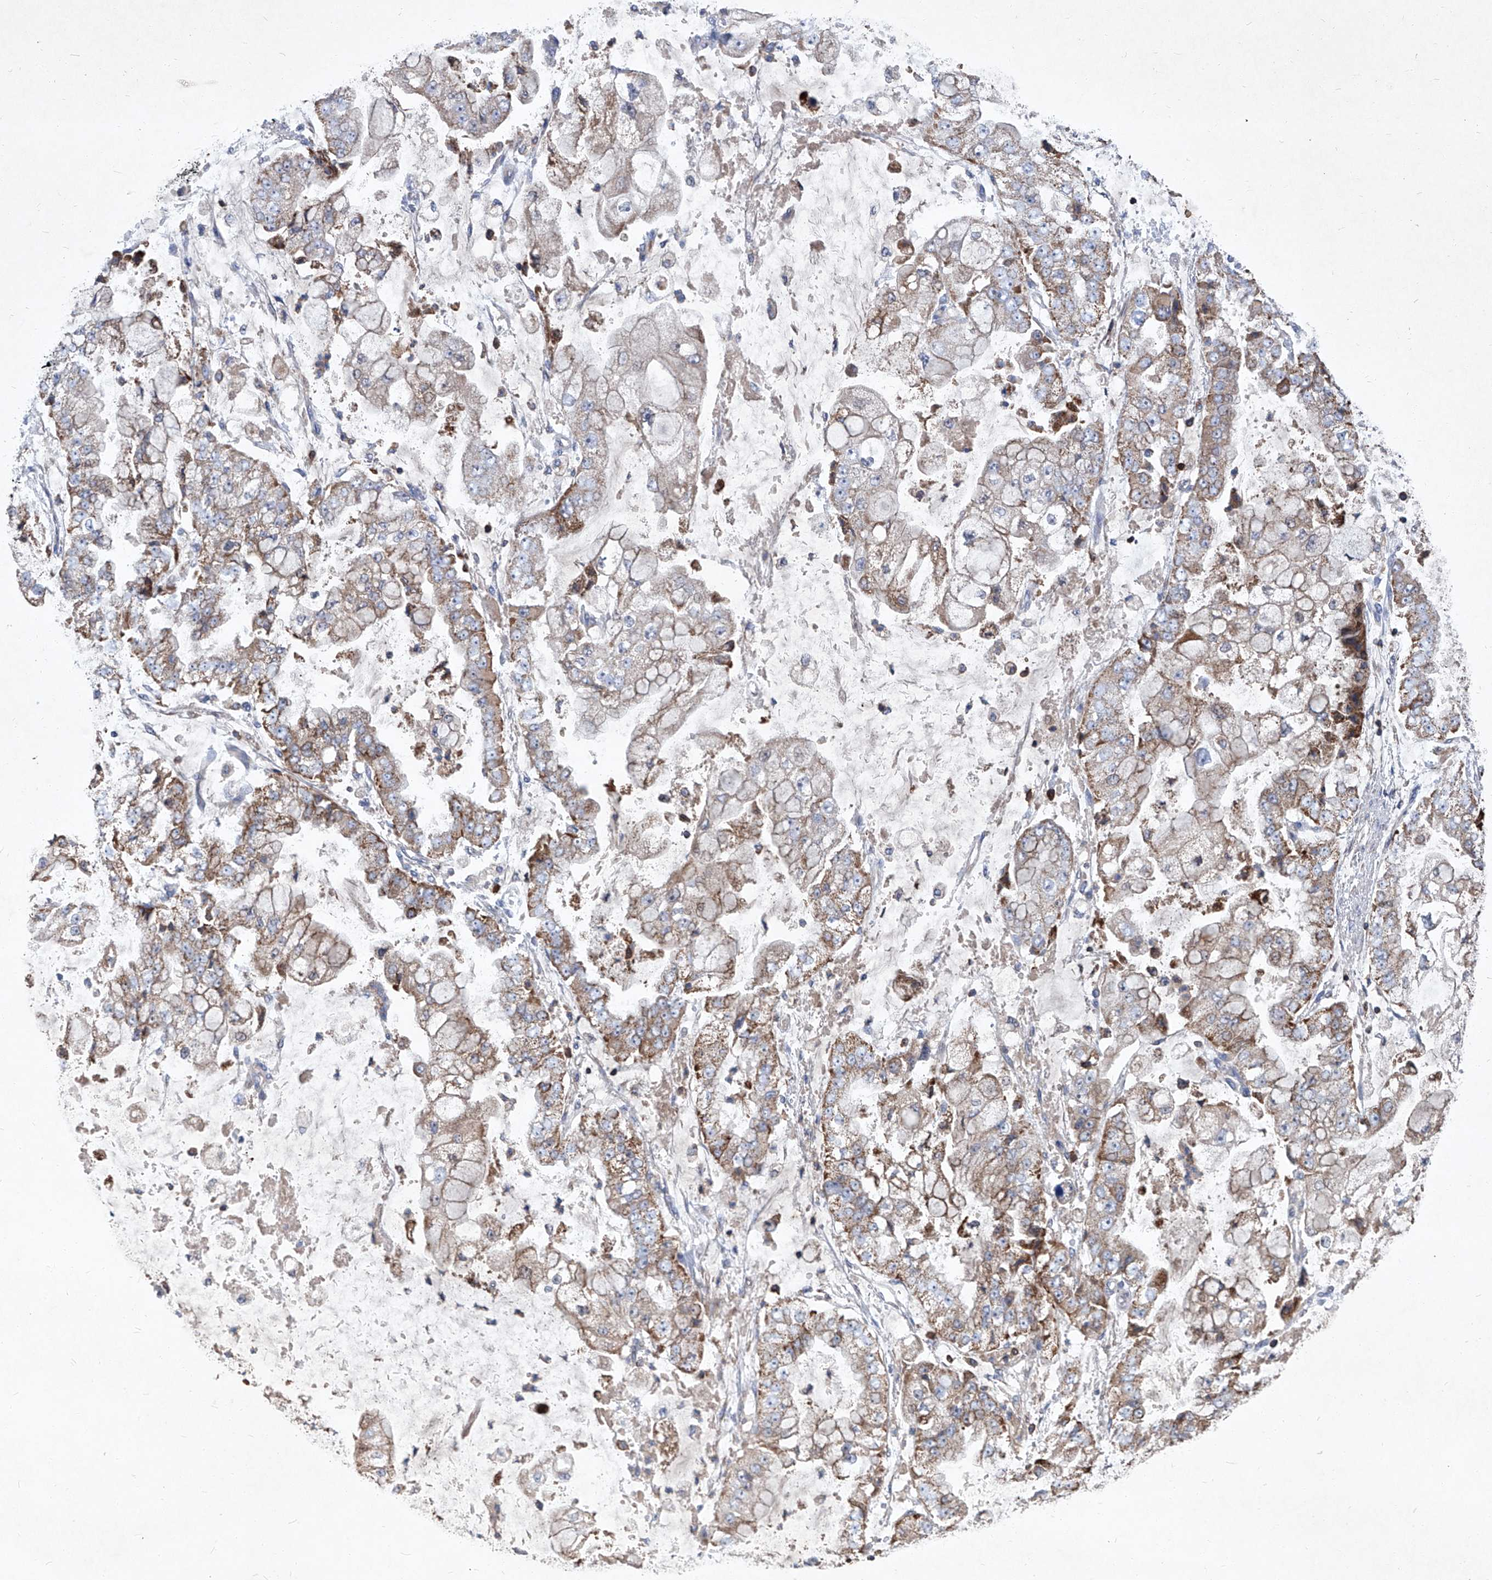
{"staining": {"intensity": "weak", "quantity": "25%-75%", "location": "cytoplasmic/membranous"}, "tissue": "stomach cancer", "cell_type": "Tumor cells", "image_type": "cancer", "snomed": [{"axis": "morphology", "description": "Adenocarcinoma, NOS"}, {"axis": "topography", "description": "Stomach"}], "caption": "This photomicrograph demonstrates immunohistochemistry (IHC) staining of human stomach cancer (adenocarcinoma), with low weak cytoplasmic/membranous staining in approximately 25%-75% of tumor cells.", "gene": "EPHA8", "patient": {"sex": "male", "age": 76}}